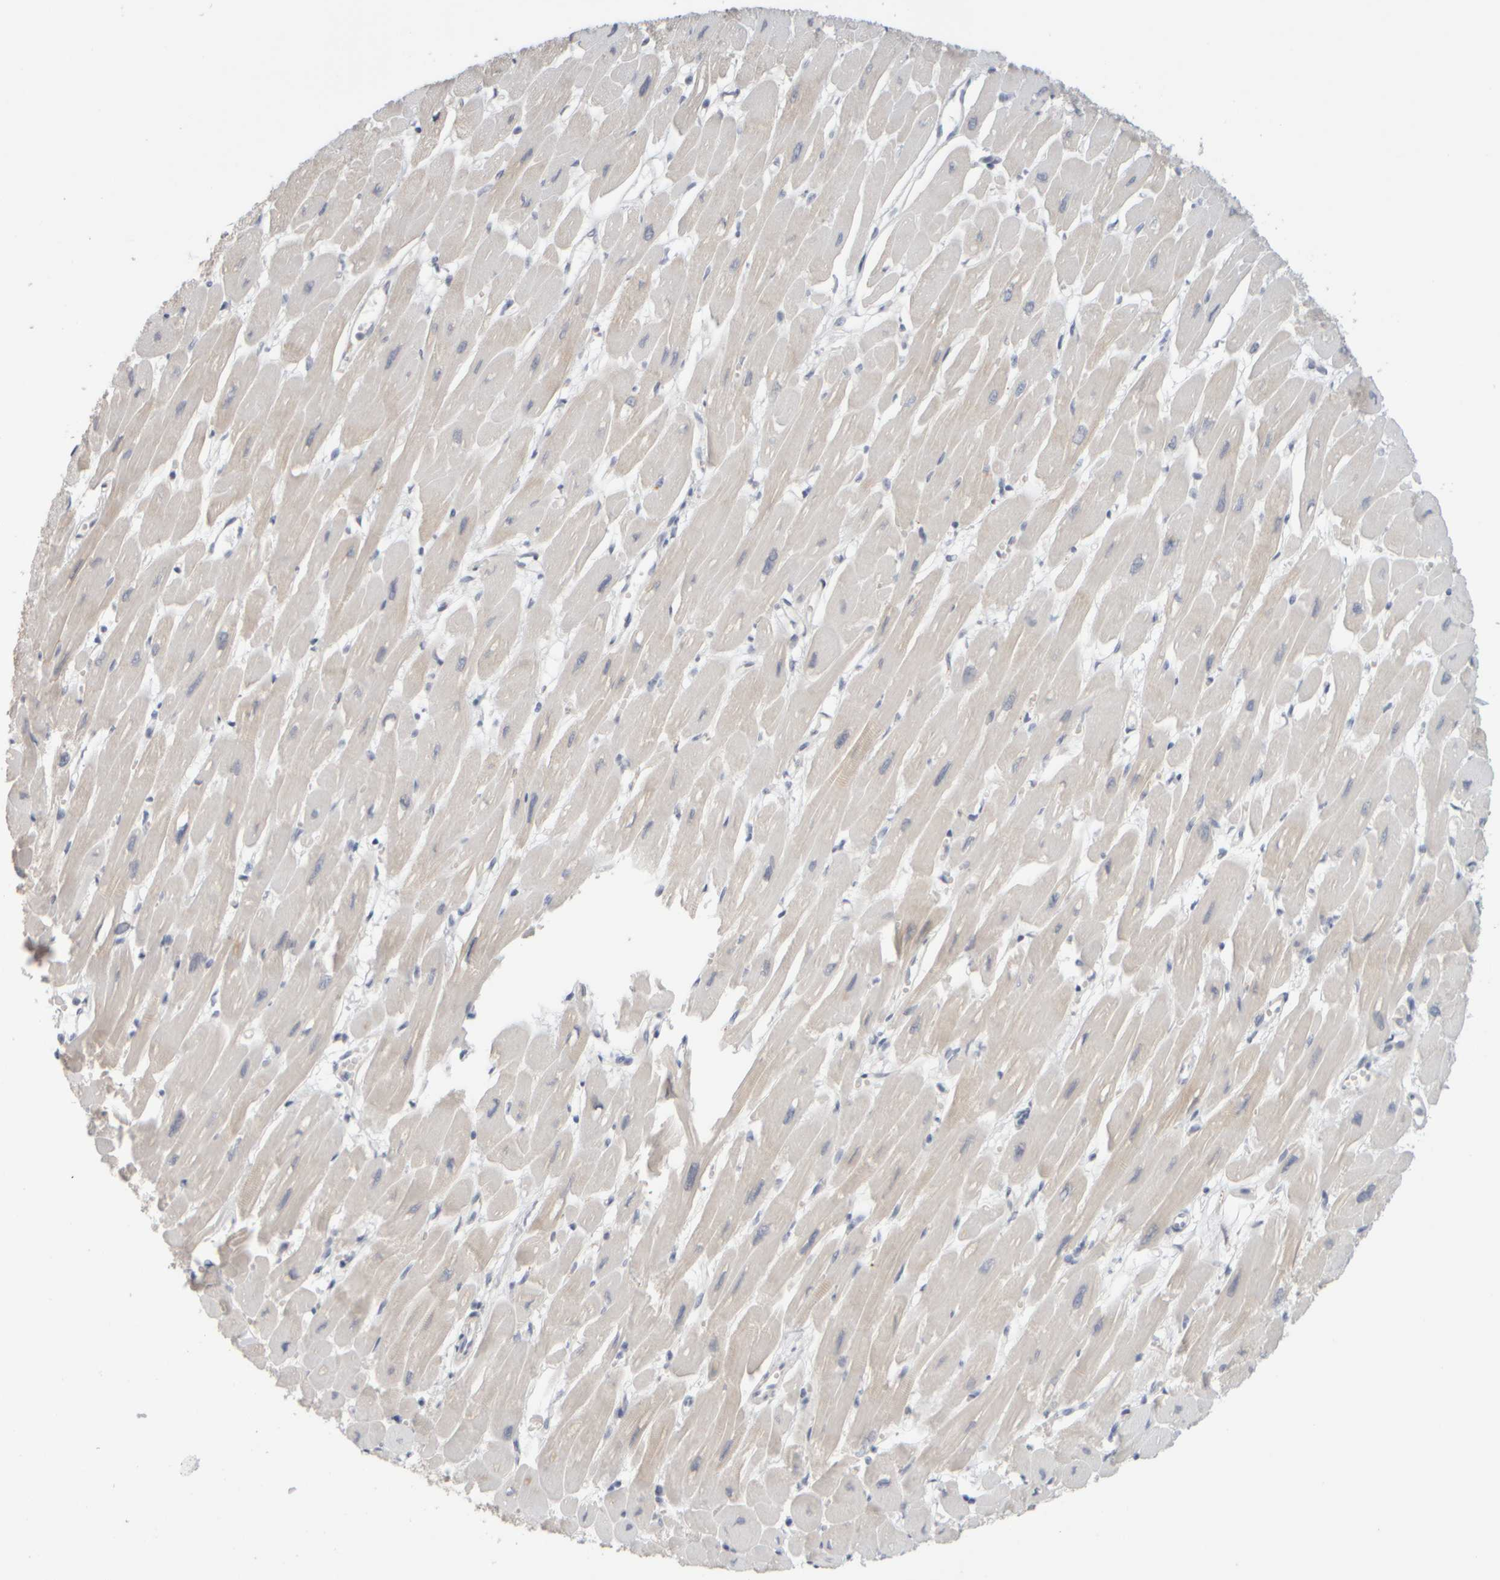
{"staining": {"intensity": "weak", "quantity": "25%-75%", "location": "cytoplasmic/membranous"}, "tissue": "heart muscle", "cell_type": "Cardiomyocytes", "image_type": "normal", "snomed": [{"axis": "morphology", "description": "Normal tissue, NOS"}, {"axis": "topography", "description": "Heart"}], "caption": "IHC (DAB) staining of benign heart muscle displays weak cytoplasmic/membranous protein positivity in approximately 25%-75% of cardiomyocytes.", "gene": "GOPC", "patient": {"sex": "female", "age": 54}}